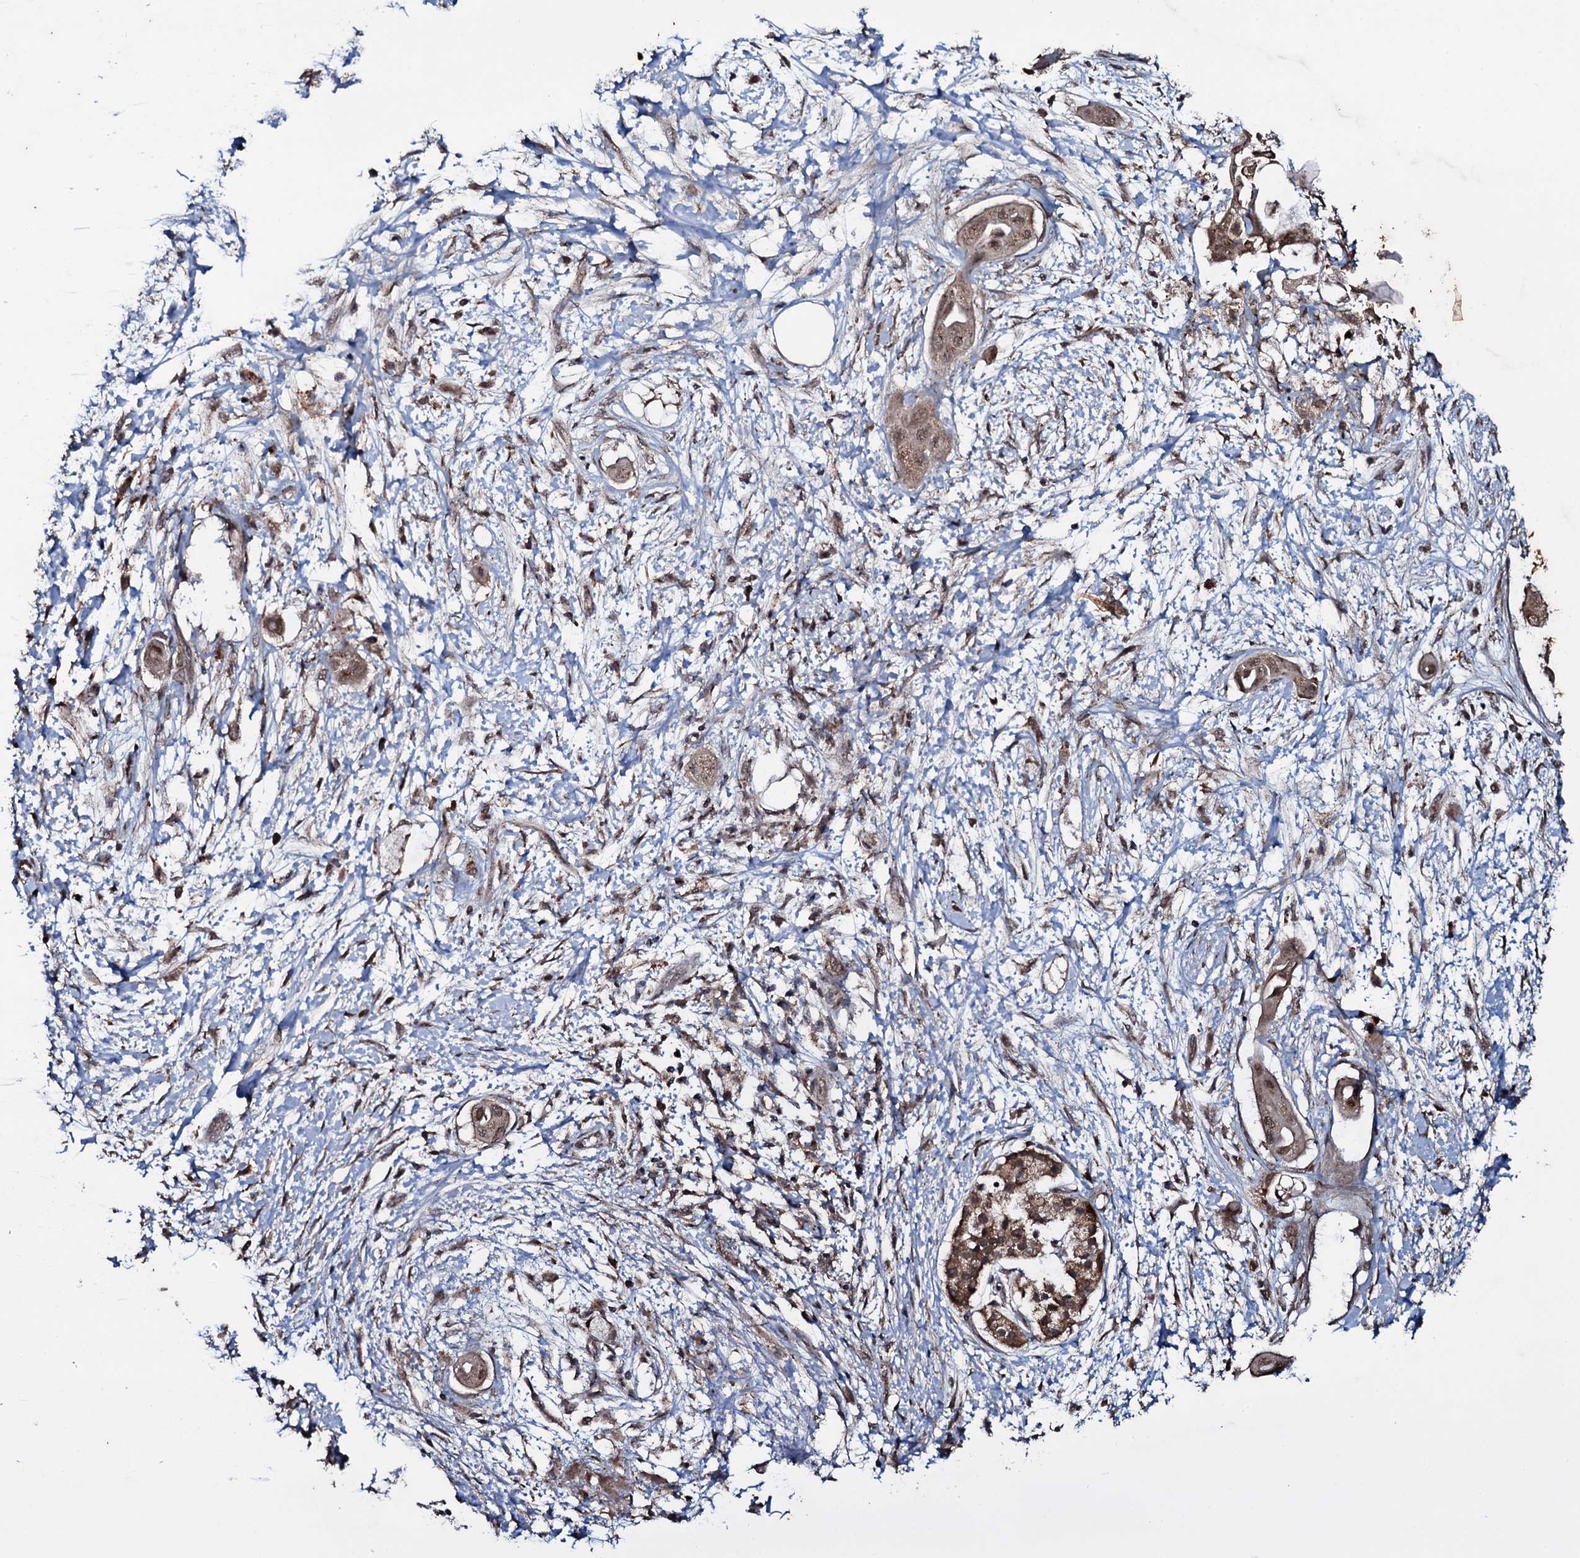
{"staining": {"intensity": "moderate", "quantity": ">75%", "location": "cytoplasmic/membranous,nuclear"}, "tissue": "pancreatic cancer", "cell_type": "Tumor cells", "image_type": "cancer", "snomed": [{"axis": "morphology", "description": "Adenocarcinoma, NOS"}, {"axis": "topography", "description": "Pancreas"}], "caption": "Immunohistochemical staining of human pancreatic cancer (adenocarcinoma) exhibits medium levels of moderate cytoplasmic/membranous and nuclear protein positivity in approximately >75% of tumor cells.", "gene": "MRPS31", "patient": {"sex": "male", "age": 68}}